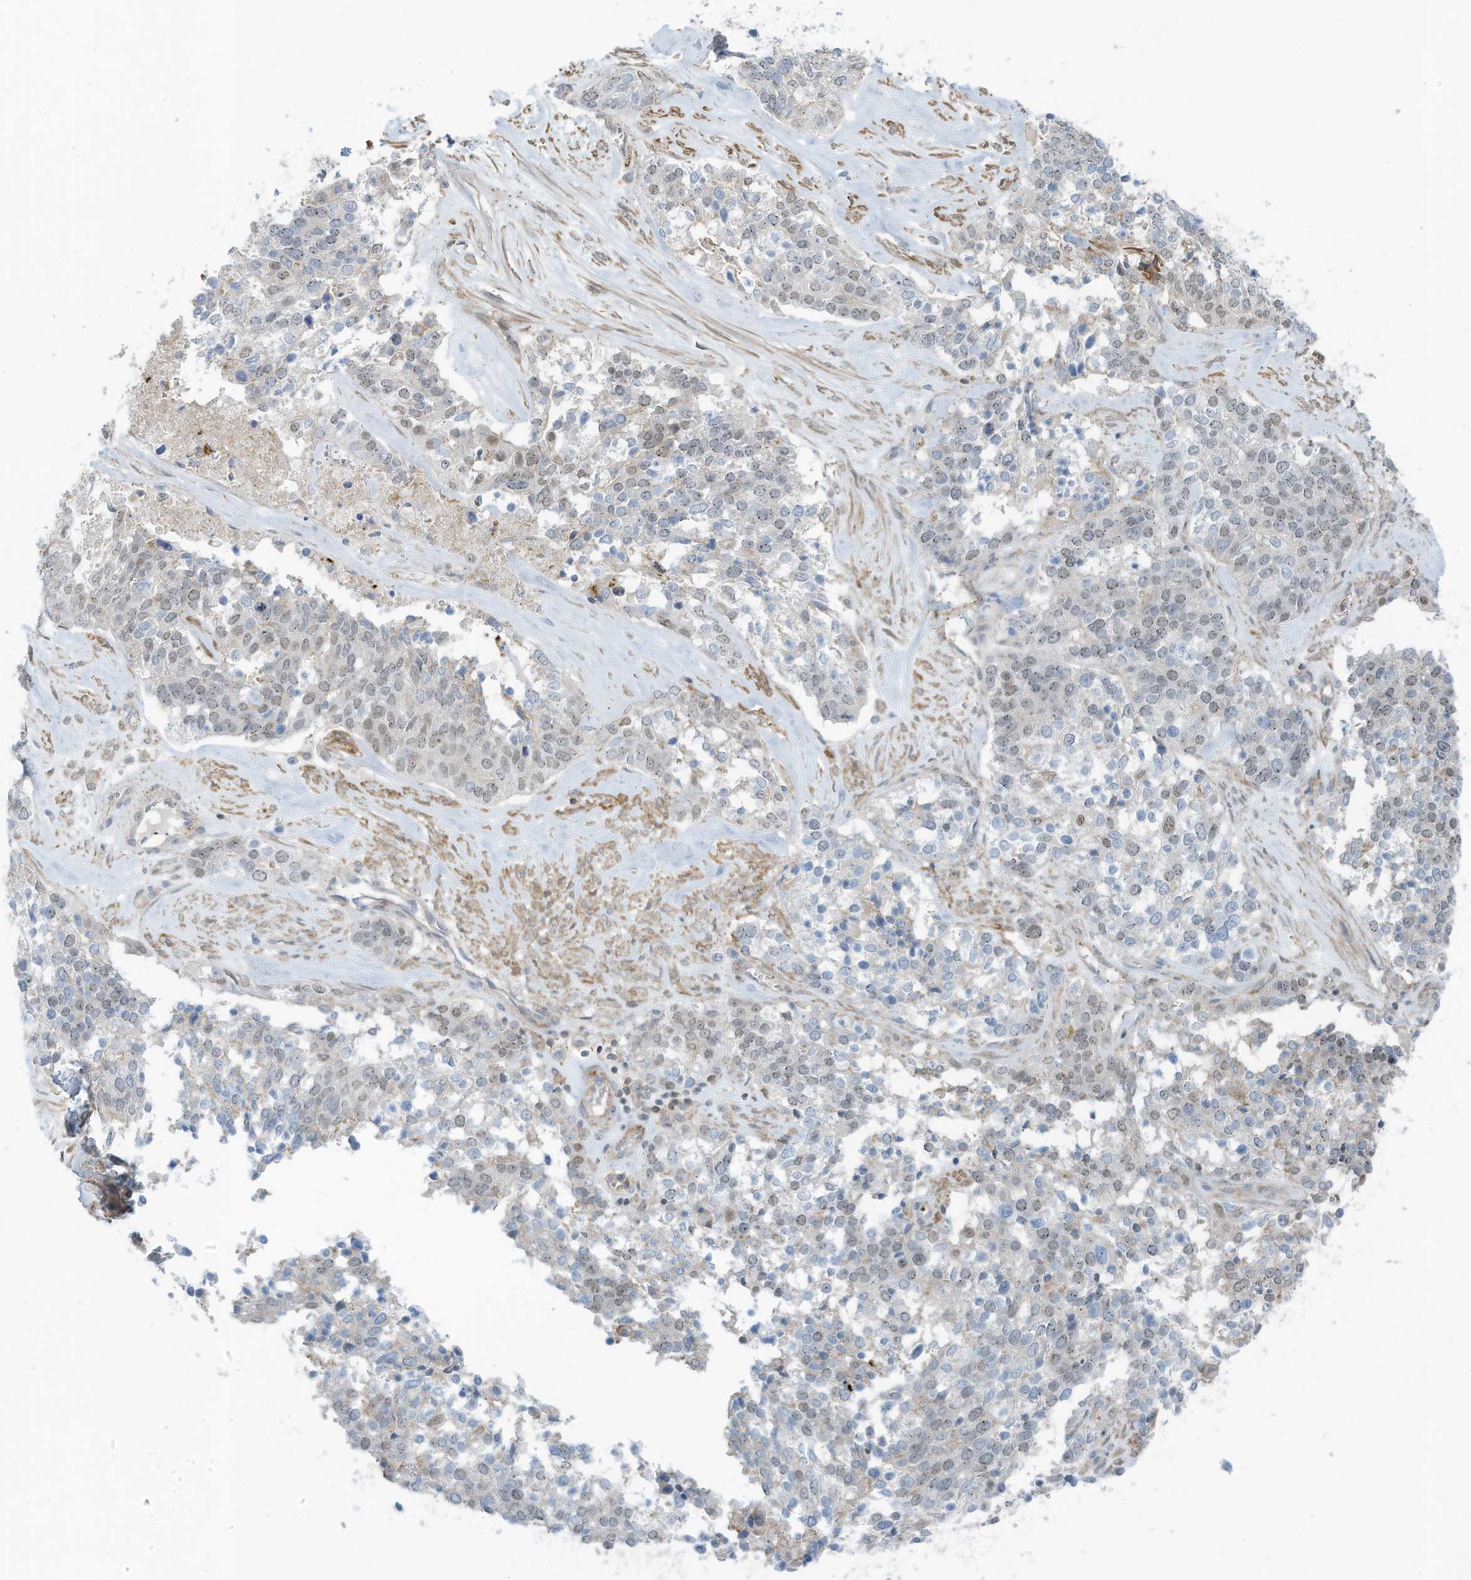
{"staining": {"intensity": "weak", "quantity": "<25%", "location": "nuclear"}, "tissue": "ovarian cancer", "cell_type": "Tumor cells", "image_type": "cancer", "snomed": [{"axis": "morphology", "description": "Cystadenocarcinoma, serous, NOS"}, {"axis": "topography", "description": "Ovary"}], "caption": "An image of serous cystadenocarcinoma (ovarian) stained for a protein reveals no brown staining in tumor cells. (Brightfield microscopy of DAB (3,3'-diaminobenzidine) IHC at high magnification).", "gene": "ZNF846", "patient": {"sex": "female", "age": 44}}